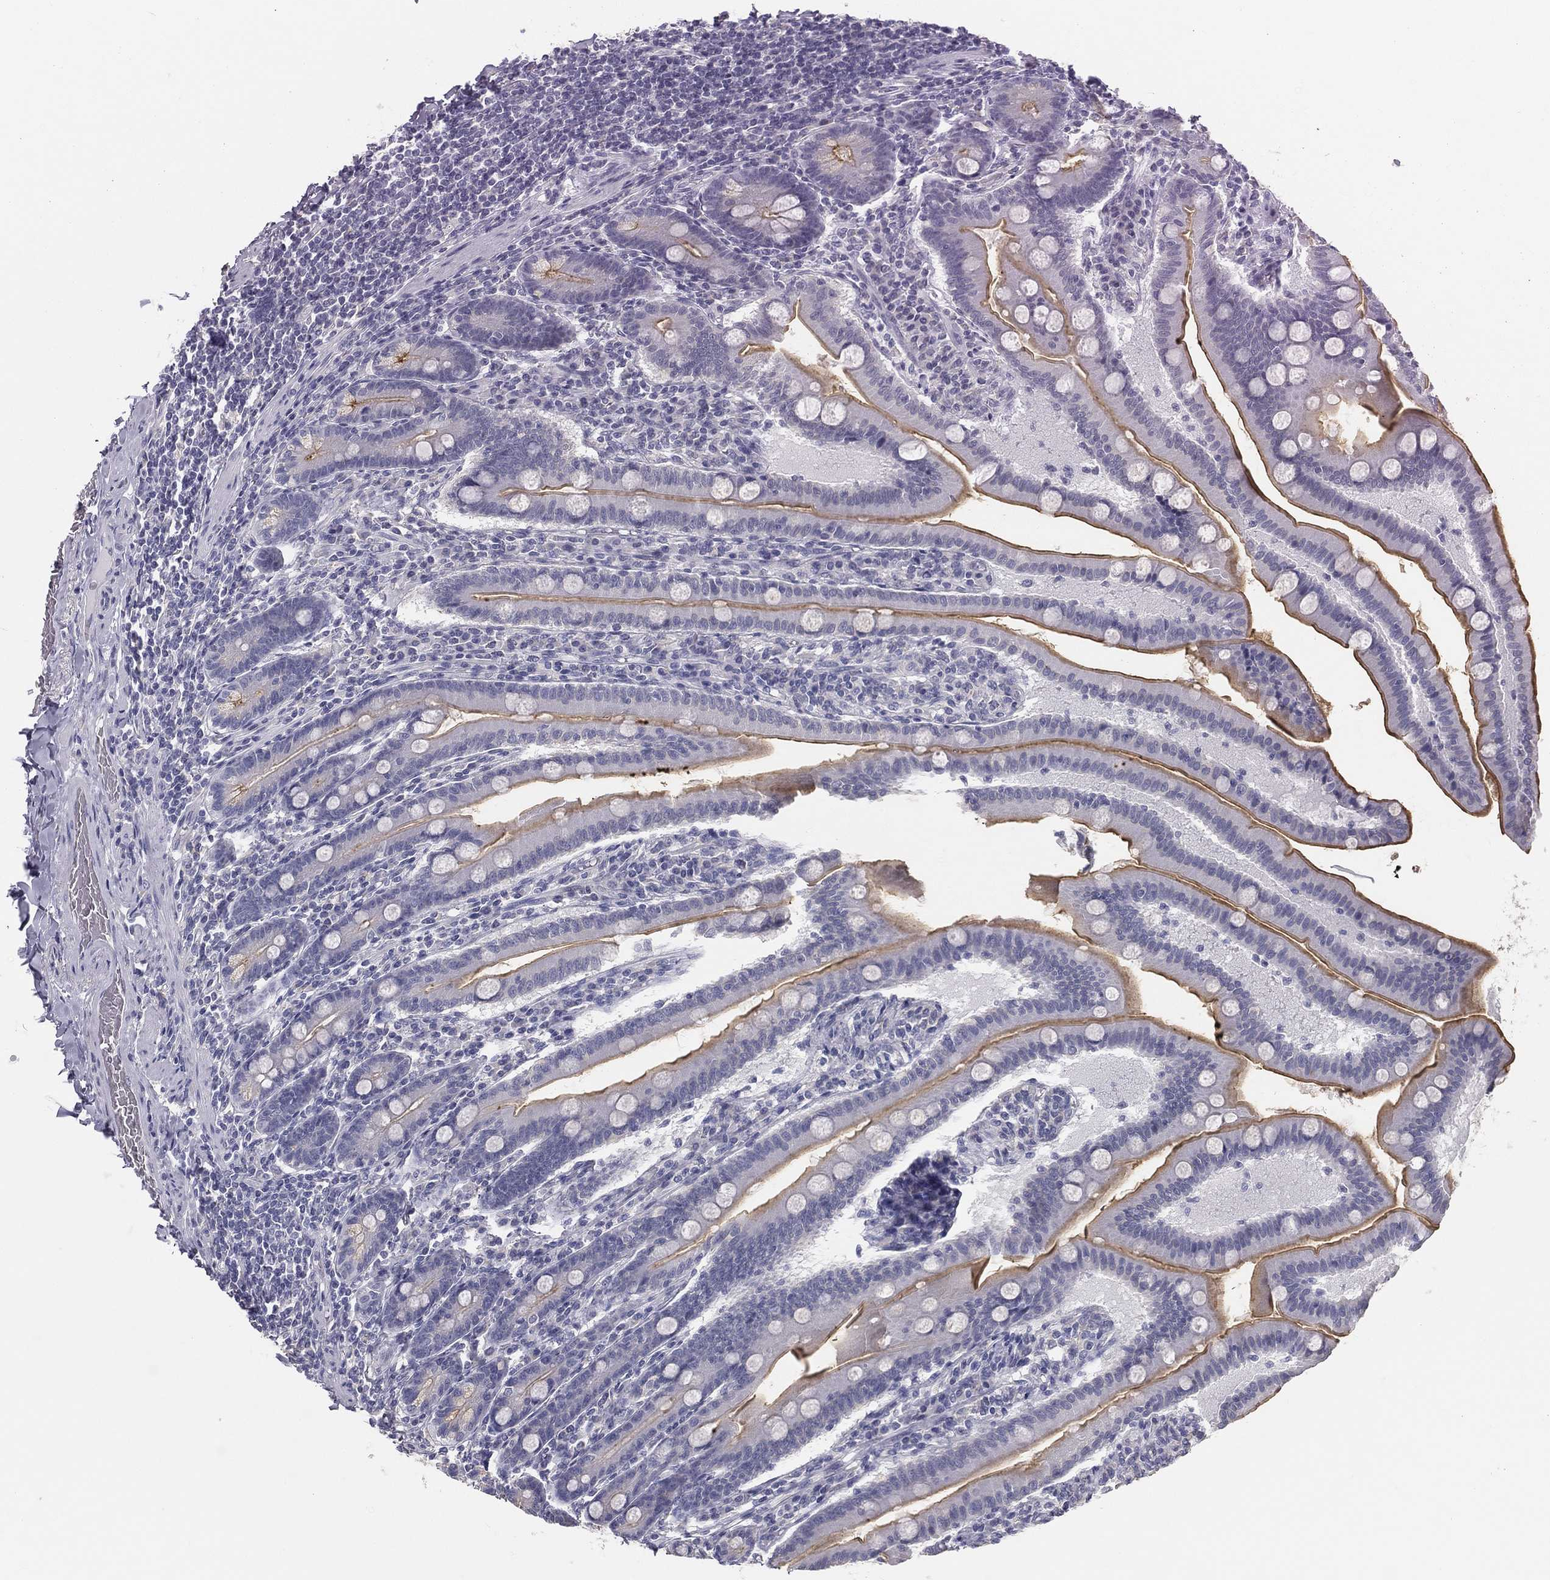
{"staining": {"intensity": "moderate", "quantity": "25%-75%", "location": "cytoplasmic/membranous"}, "tissue": "small intestine", "cell_type": "Glandular cells", "image_type": "normal", "snomed": [{"axis": "morphology", "description": "Normal tissue, NOS"}, {"axis": "topography", "description": "Small intestine"}], "caption": "Human small intestine stained with a brown dye displays moderate cytoplasmic/membranous positive positivity in about 25%-75% of glandular cells.", "gene": "MUC13", "patient": {"sex": "male", "age": 66}}